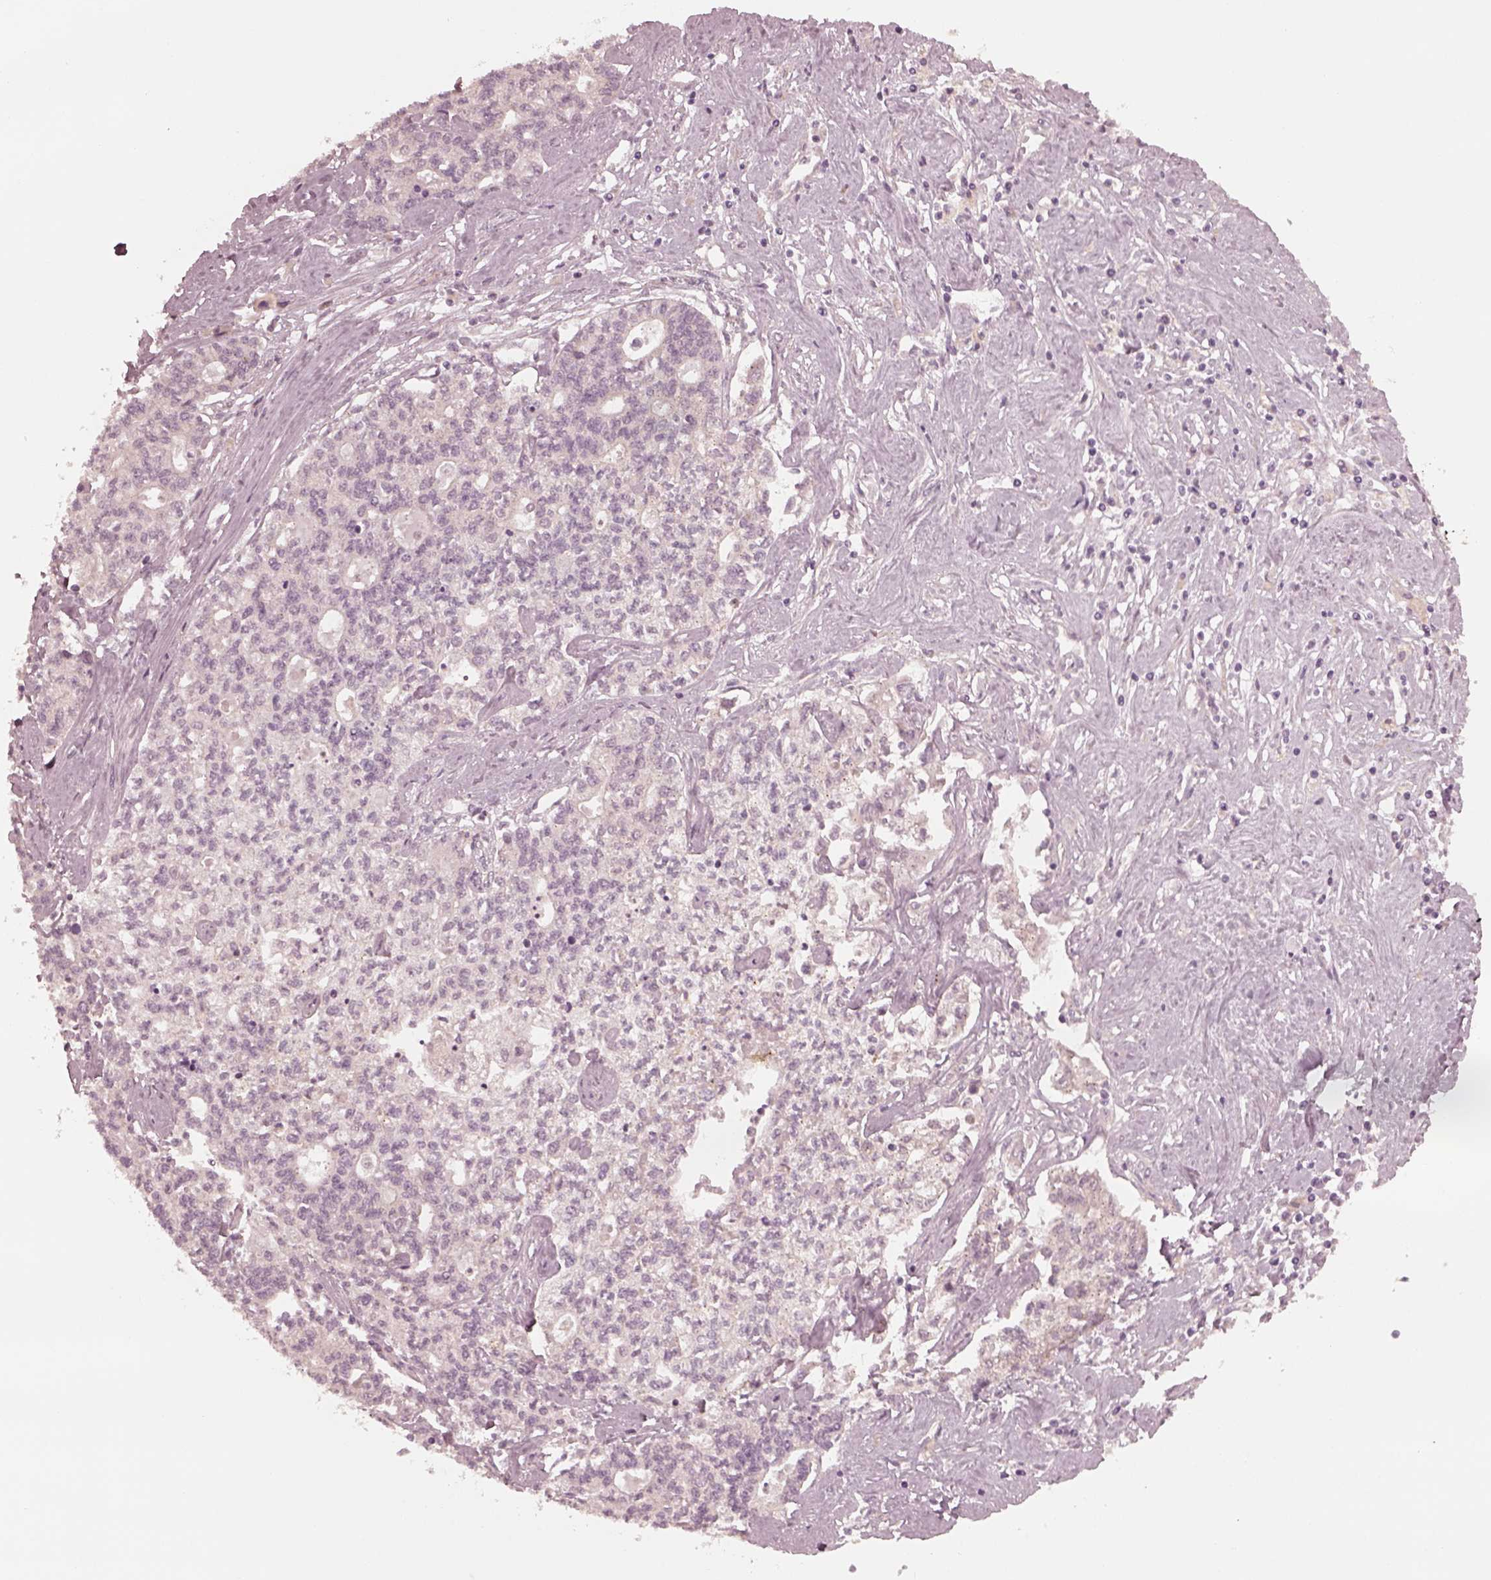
{"staining": {"intensity": "negative", "quantity": "none", "location": "none"}, "tissue": "liver cancer", "cell_type": "Tumor cells", "image_type": "cancer", "snomed": [{"axis": "morphology", "description": "Cholangiocarcinoma"}, {"axis": "topography", "description": "Liver"}], "caption": "Immunohistochemistry (IHC) image of neoplastic tissue: human liver cancer (cholangiocarcinoma) stained with DAB (3,3'-diaminobenzidine) demonstrates no significant protein staining in tumor cells. (DAB immunohistochemistry with hematoxylin counter stain).", "gene": "FAF2", "patient": {"sex": "female", "age": 61}}